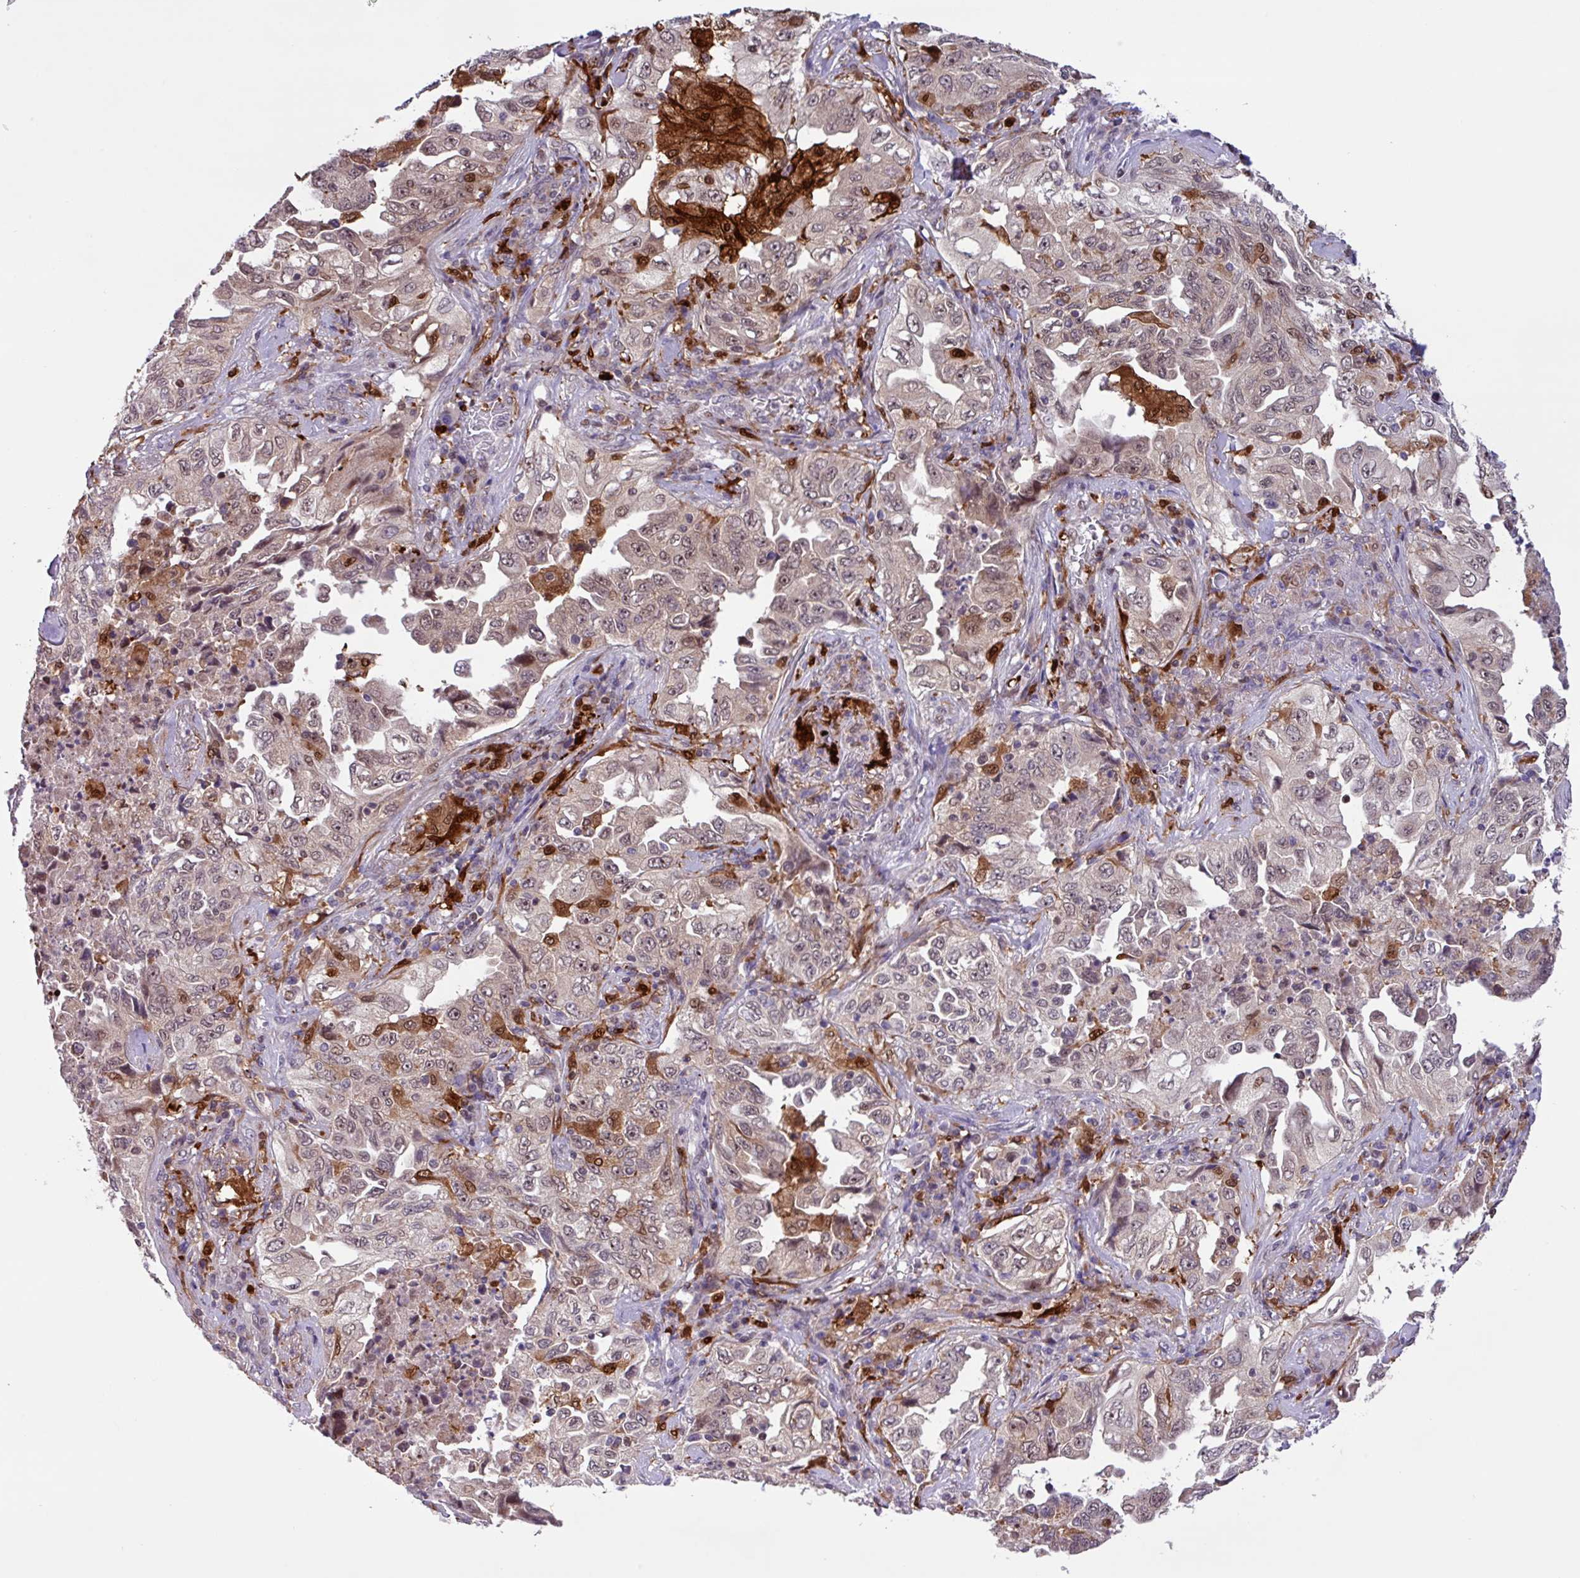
{"staining": {"intensity": "weak", "quantity": ">75%", "location": "nuclear"}, "tissue": "lung cancer", "cell_type": "Tumor cells", "image_type": "cancer", "snomed": [{"axis": "morphology", "description": "Adenocarcinoma, NOS"}, {"axis": "topography", "description": "Lung"}], "caption": "There is low levels of weak nuclear positivity in tumor cells of lung cancer, as demonstrated by immunohistochemical staining (brown color).", "gene": "BRD3", "patient": {"sex": "female", "age": 51}}